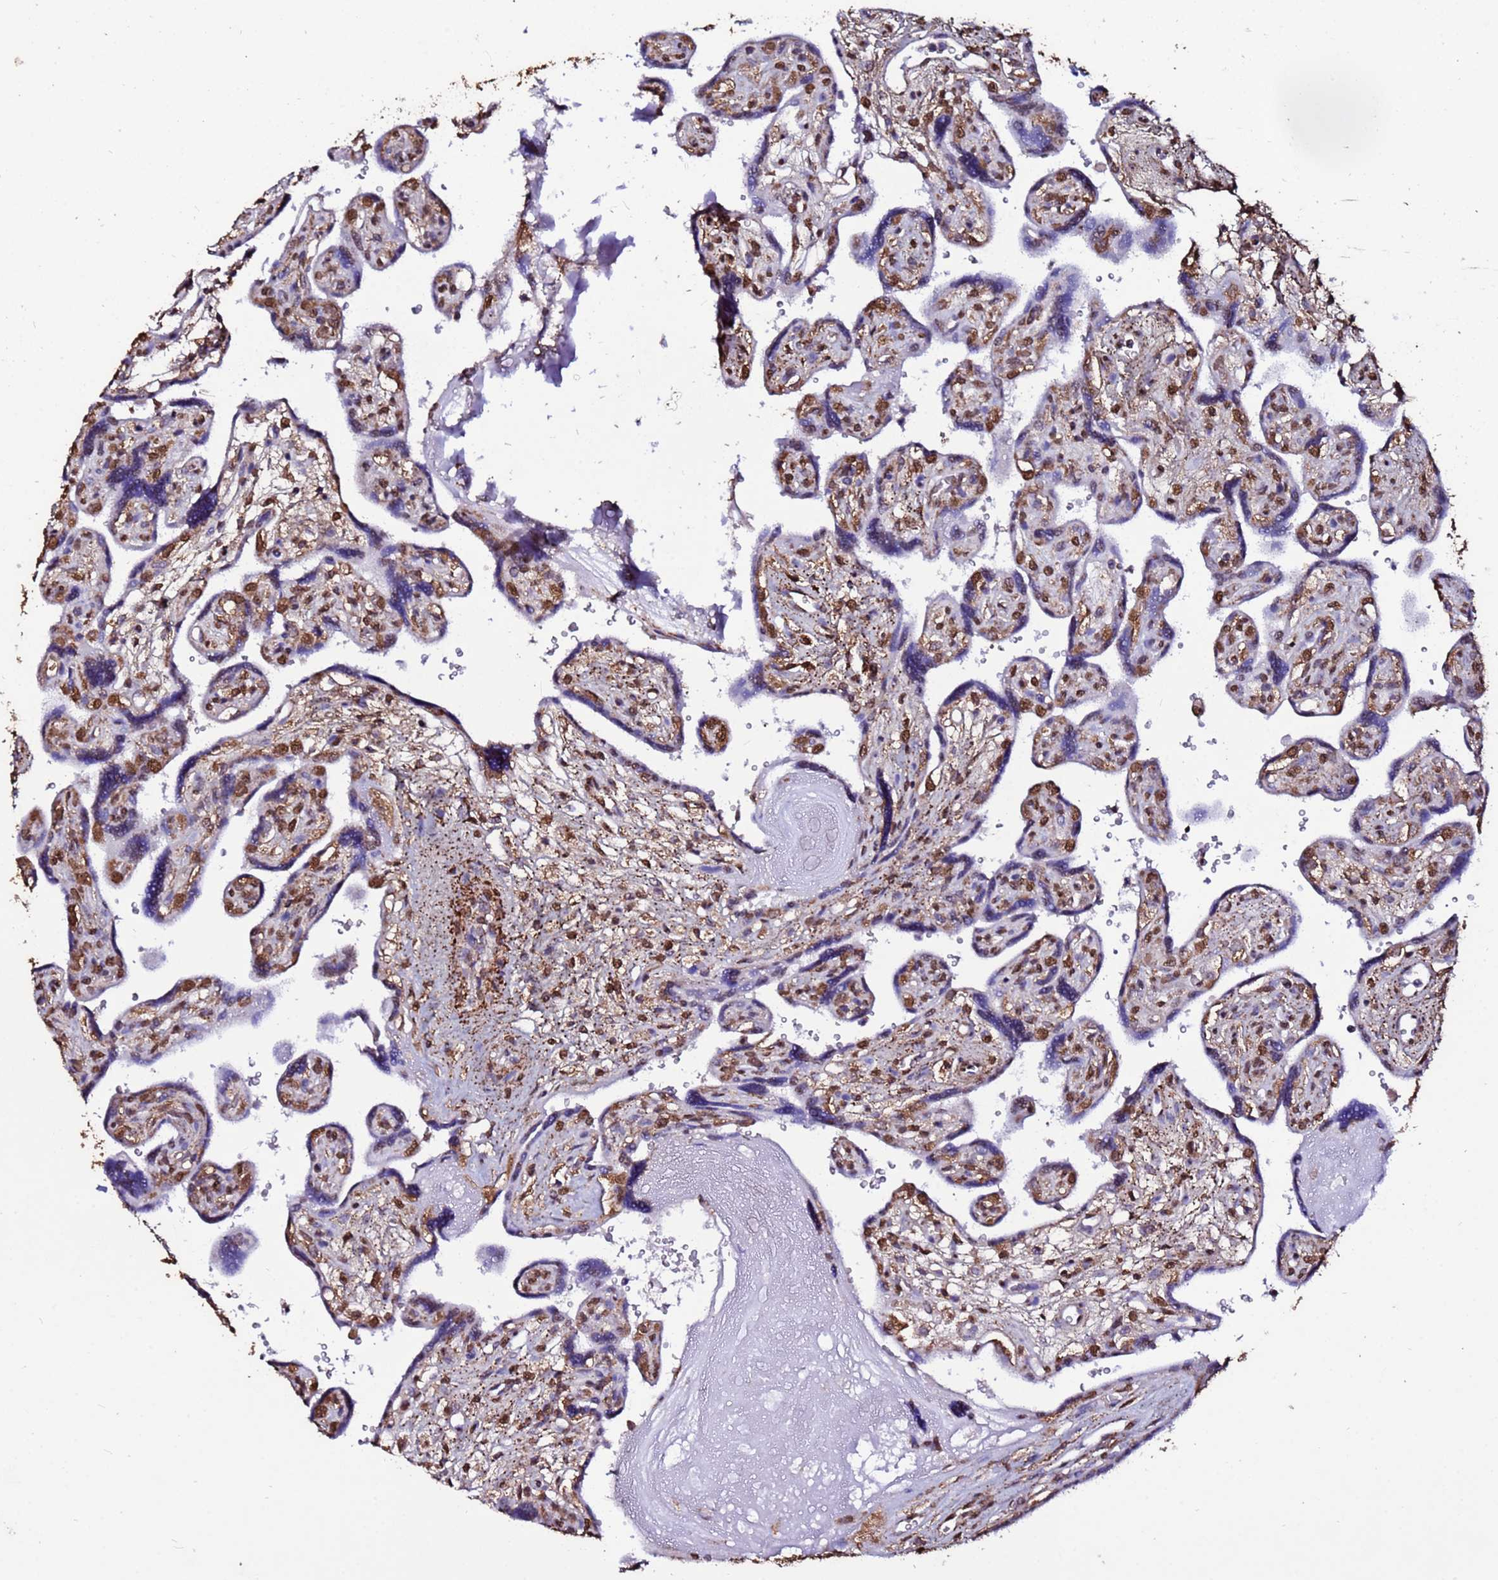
{"staining": {"intensity": "moderate", "quantity": ">75%", "location": "cytoplasmic/membranous,nuclear"}, "tissue": "placenta", "cell_type": "Decidual cells", "image_type": "normal", "snomed": [{"axis": "morphology", "description": "Normal tissue, NOS"}, {"axis": "topography", "description": "Placenta"}], "caption": "The histopathology image reveals staining of benign placenta, revealing moderate cytoplasmic/membranous,nuclear protein positivity (brown color) within decidual cells. (DAB = brown stain, brightfield microscopy at high magnification).", "gene": "TRIP6", "patient": {"sex": "female", "age": 39}}